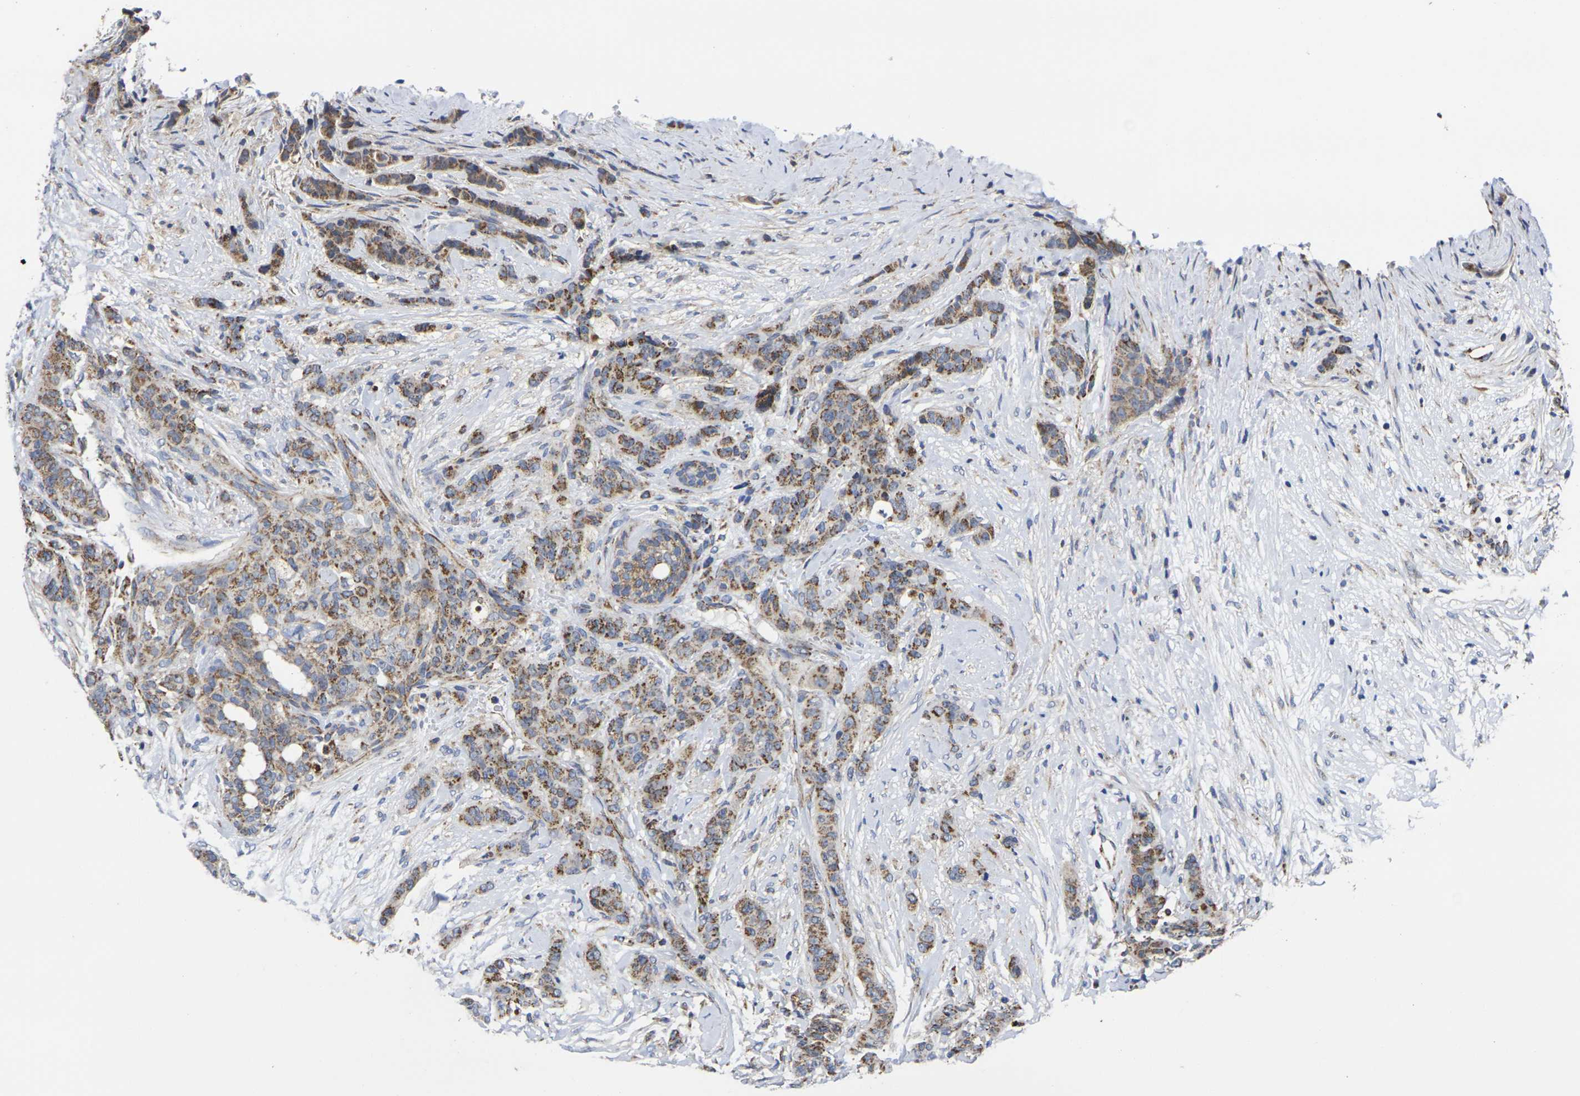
{"staining": {"intensity": "strong", "quantity": ">75%", "location": "cytoplasmic/membranous"}, "tissue": "breast cancer", "cell_type": "Tumor cells", "image_type": "cancer", "snomed": [{"axis": "morphology", "description": "Duct carcinoma"}, {"axis": "topography", "description": "Breast"}], "caption": "Protein expression analysis of breast invasive ductal carcinoma displays strong cytoplasmic/membranous expression in approximately >75% of tumor cells.", "gene": "P2RY11", "patient": {"sex": "female", "age": 40}}